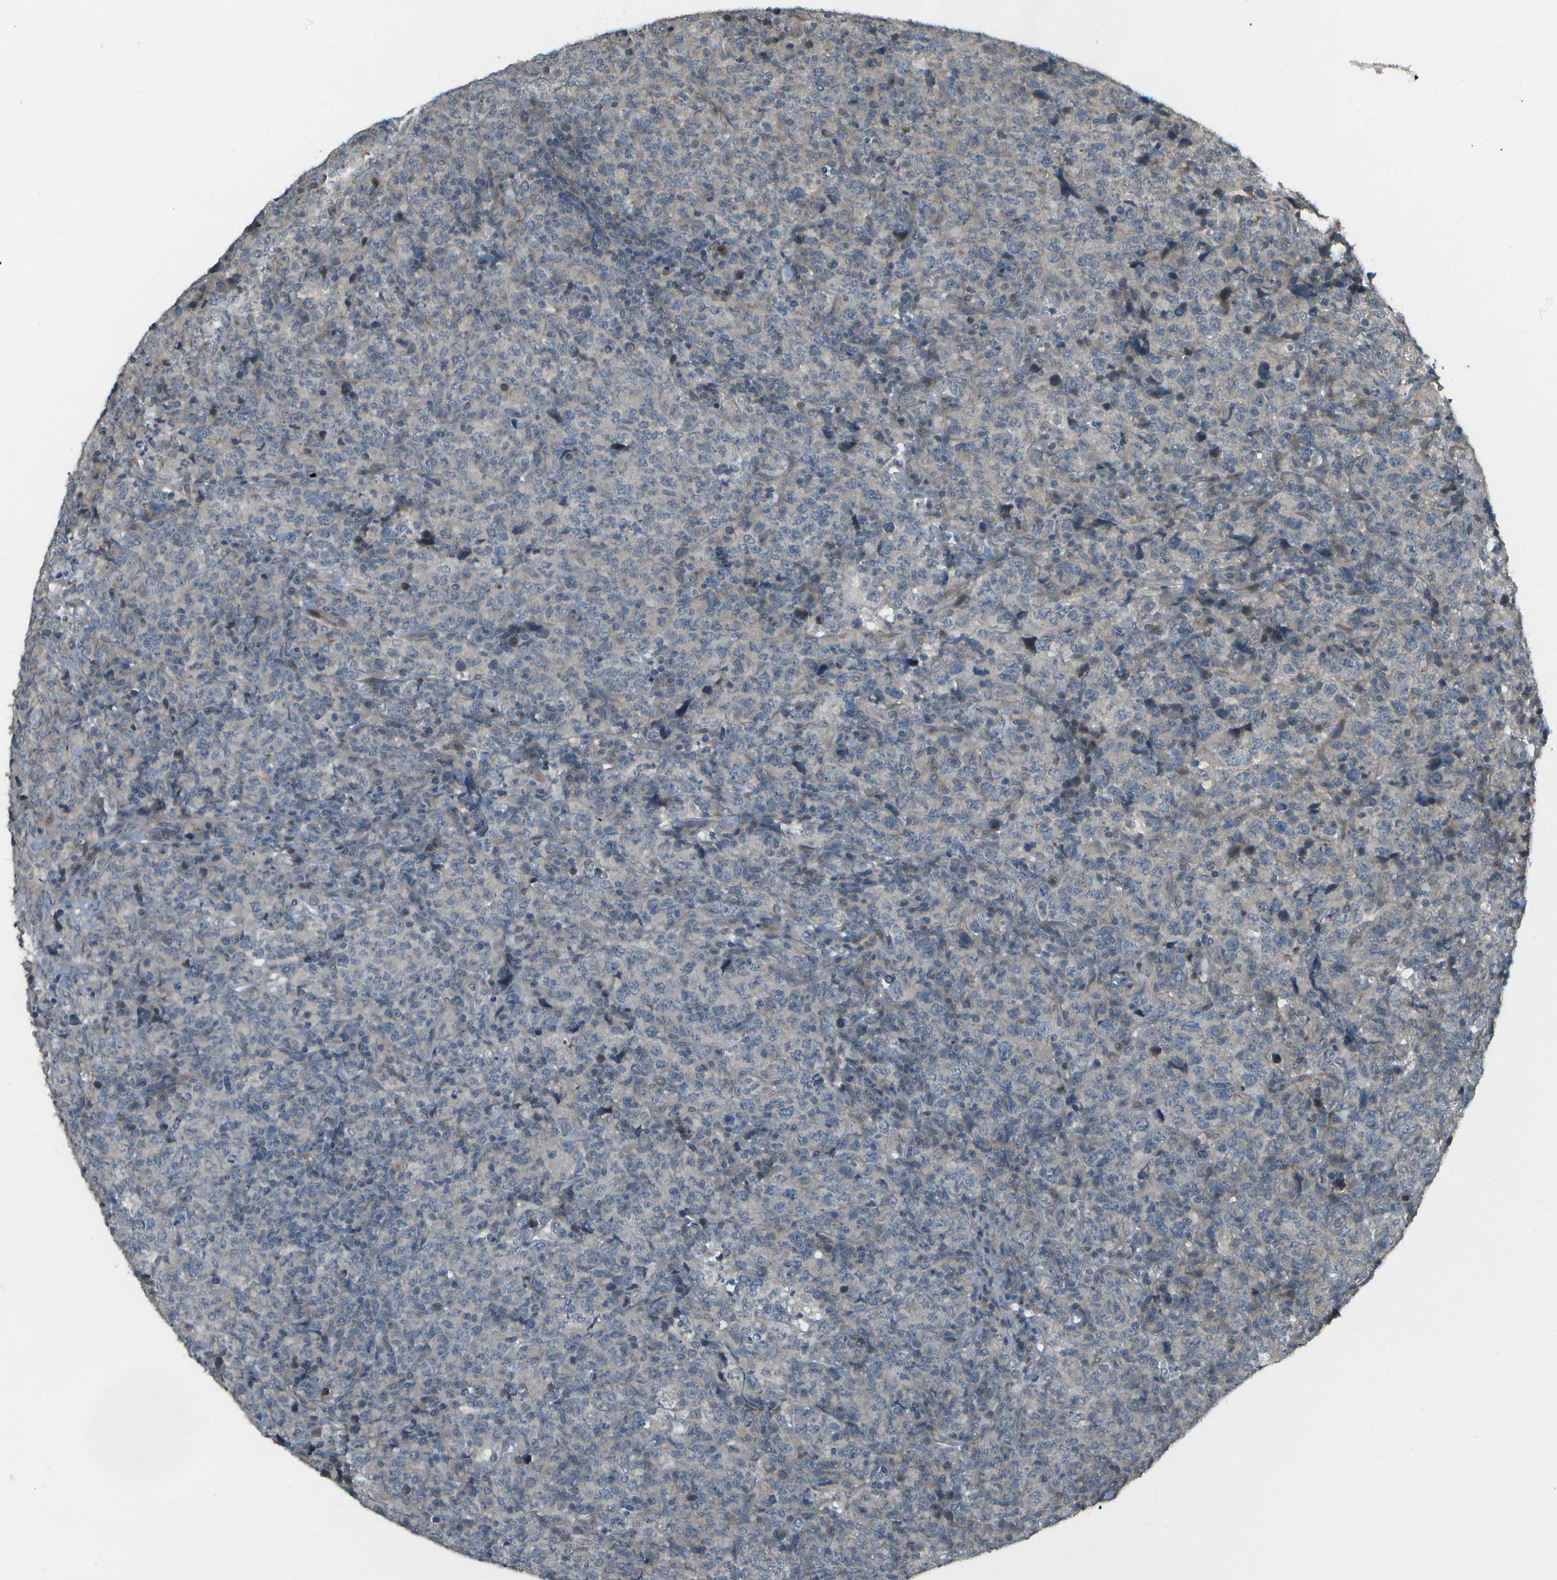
{"staining": {"intensity": "negative", "quantity": "none", "location": "none"}, "tissue": "lymphoma", "cell_type": "Tumor cells", "image_type": "cancer", "snomed": [{"axis": "morphology", "description": "Malignant lymphoma, non-Hodgkin's type, High grade"}, {"axis": "topography", "description": "Tonsil"}], "caption": "This is an immunohistochemistry (IHC) photomicrograph of human lymphoma. There is no staining in tumor cells.", "gene": "WNK2", "patient": {"sex": "female", "age": 36}}